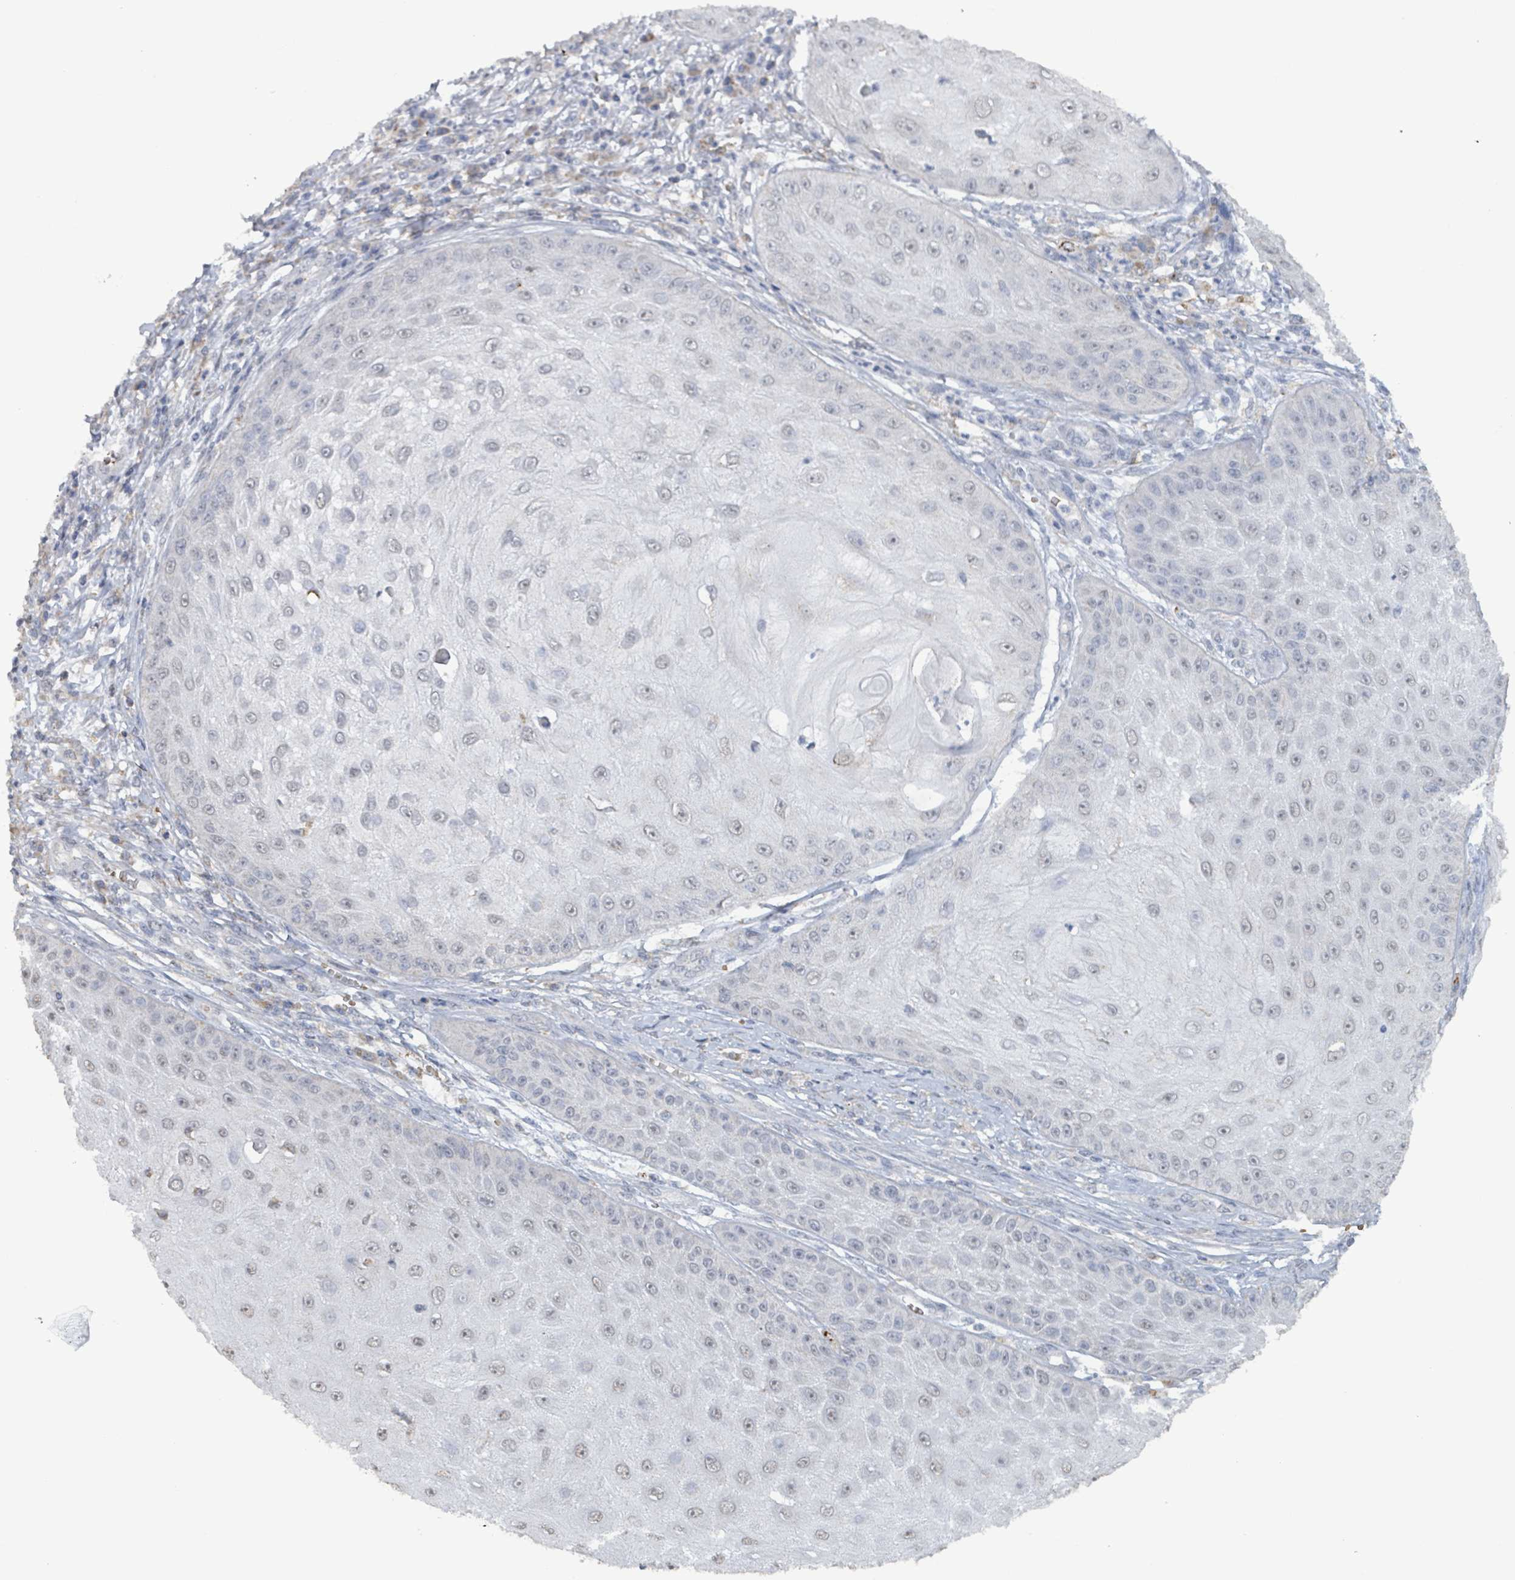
{"staining": {"intensity": "negative", "quantity": "none", "location": "none"}, "tissue": "skin cancer", "cell_type": "Tumor cells", "image_type": "cancer", "snomed": [{"axis": "morphology", "description": "Squamous cell carcinoma, NOS"}, {"axis": "topography", "description": "Skin"}], "caption": "This image is of skin cancer (squamous cell carcinoma) stained with immunohistochemistry (IHC) to label a protein in brown with the nuclei are counter-stained blue. There is no expression in tumor cells. The staining was performed using DAB to visualize the protein expression in brown, while the nuclei were stained in blue with hematoxylin (Magnification: 20x).", "gene": "SEBOX", "patient": {"sex": "male", "age": 70}}